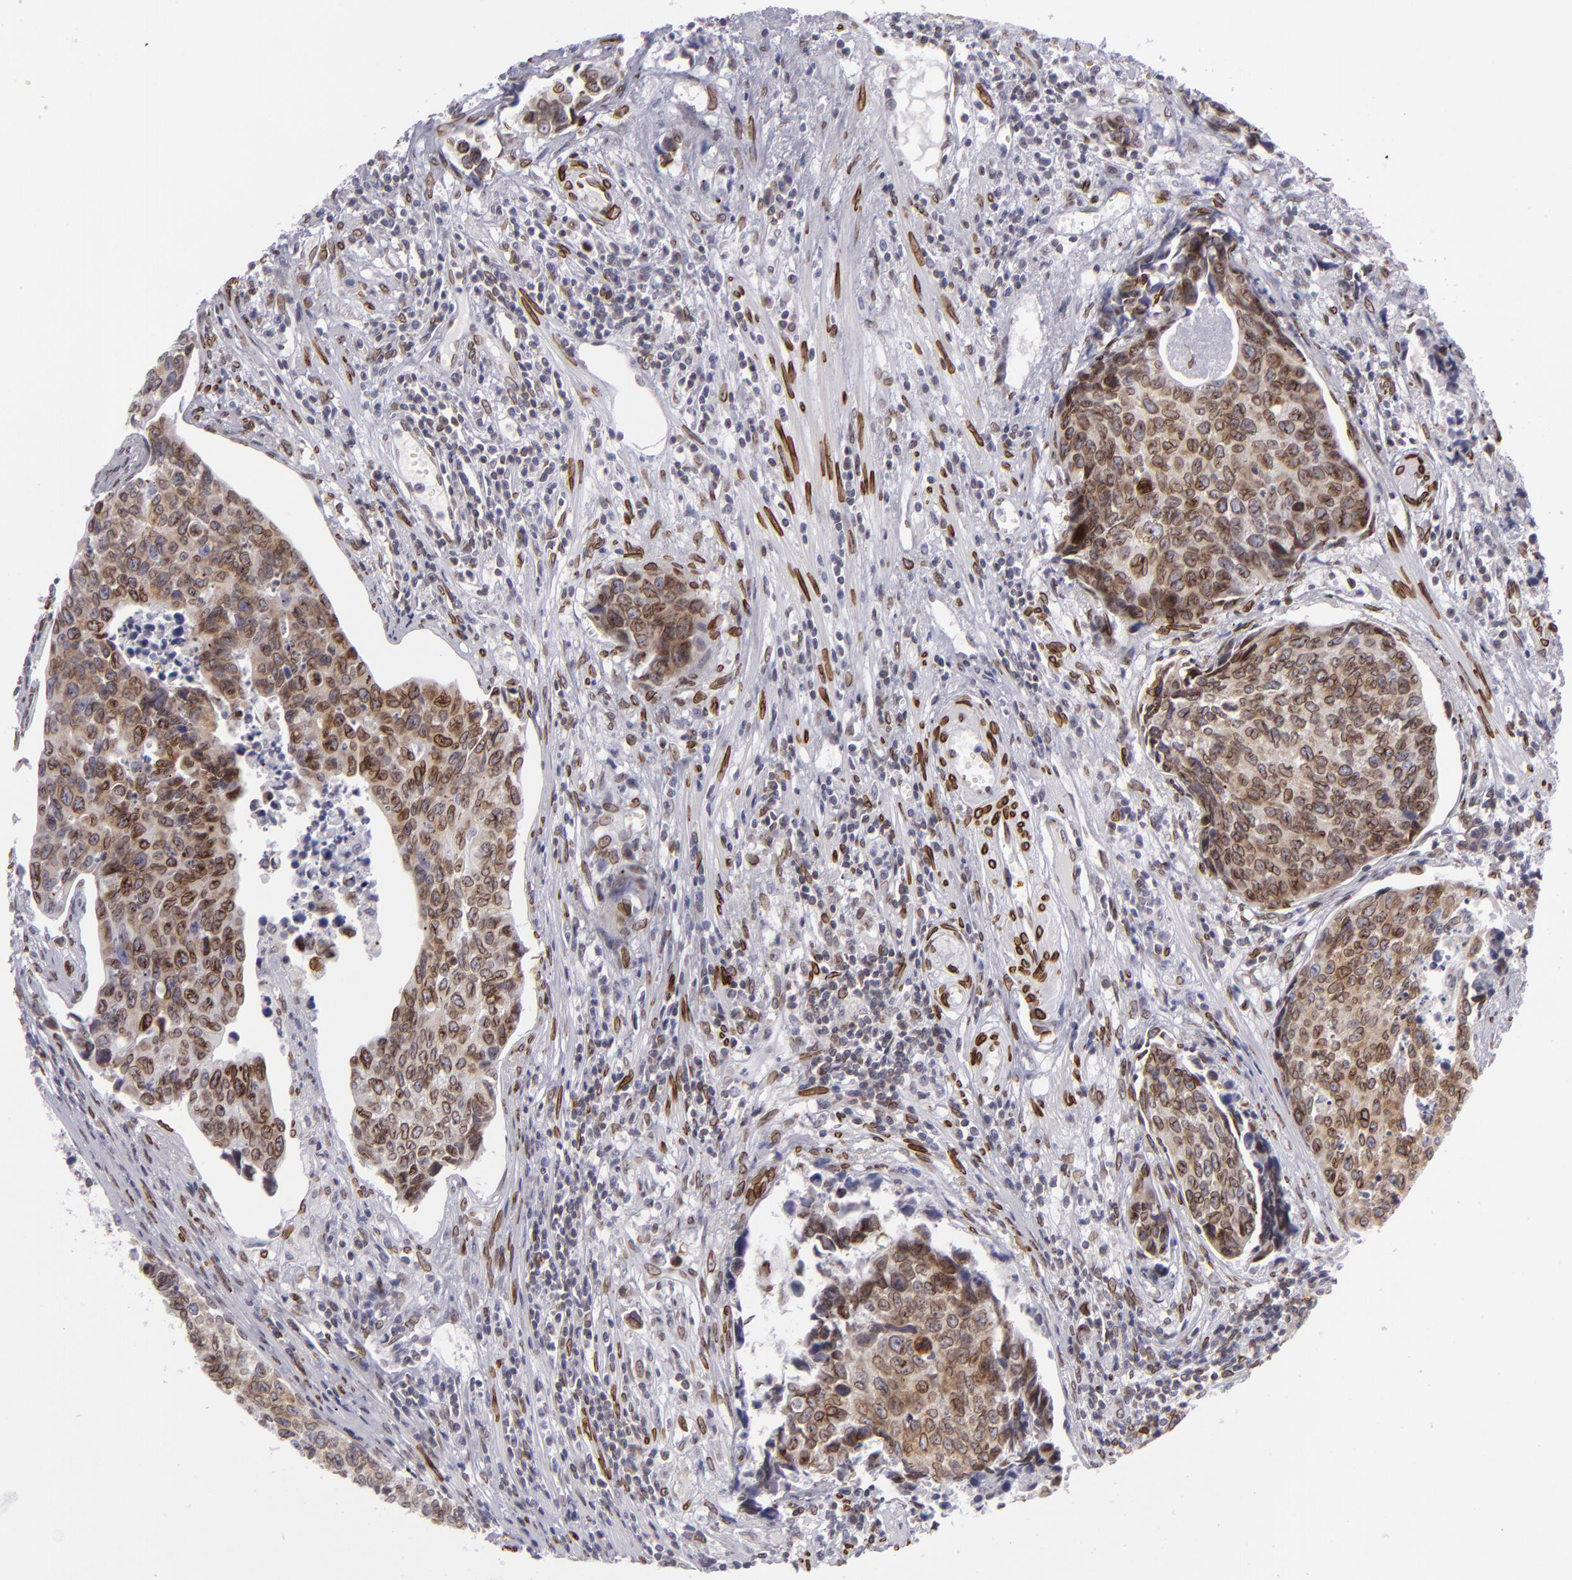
{"staining": {"intensity": "strong", "quantity": ">75%", "location": "cytoplasmic/membranous,nuclear"}, "tissue": "urothelial cancer", "cell_type": "Tumor cells", "image_type": "cancer", "snomed": [{"axis": "morphology", "description": "Urothelial carcinoma, High grade"}, {"axis": "topography", "description": "Urinary bladder"}], "caption": "Strong cytoplasmic/membranous and nuclear protein positivity is identified in about >75% of tumor cells in urothelial cancer.", "gene": "EMD", "patient": {"sex": "male", "age": 81}}